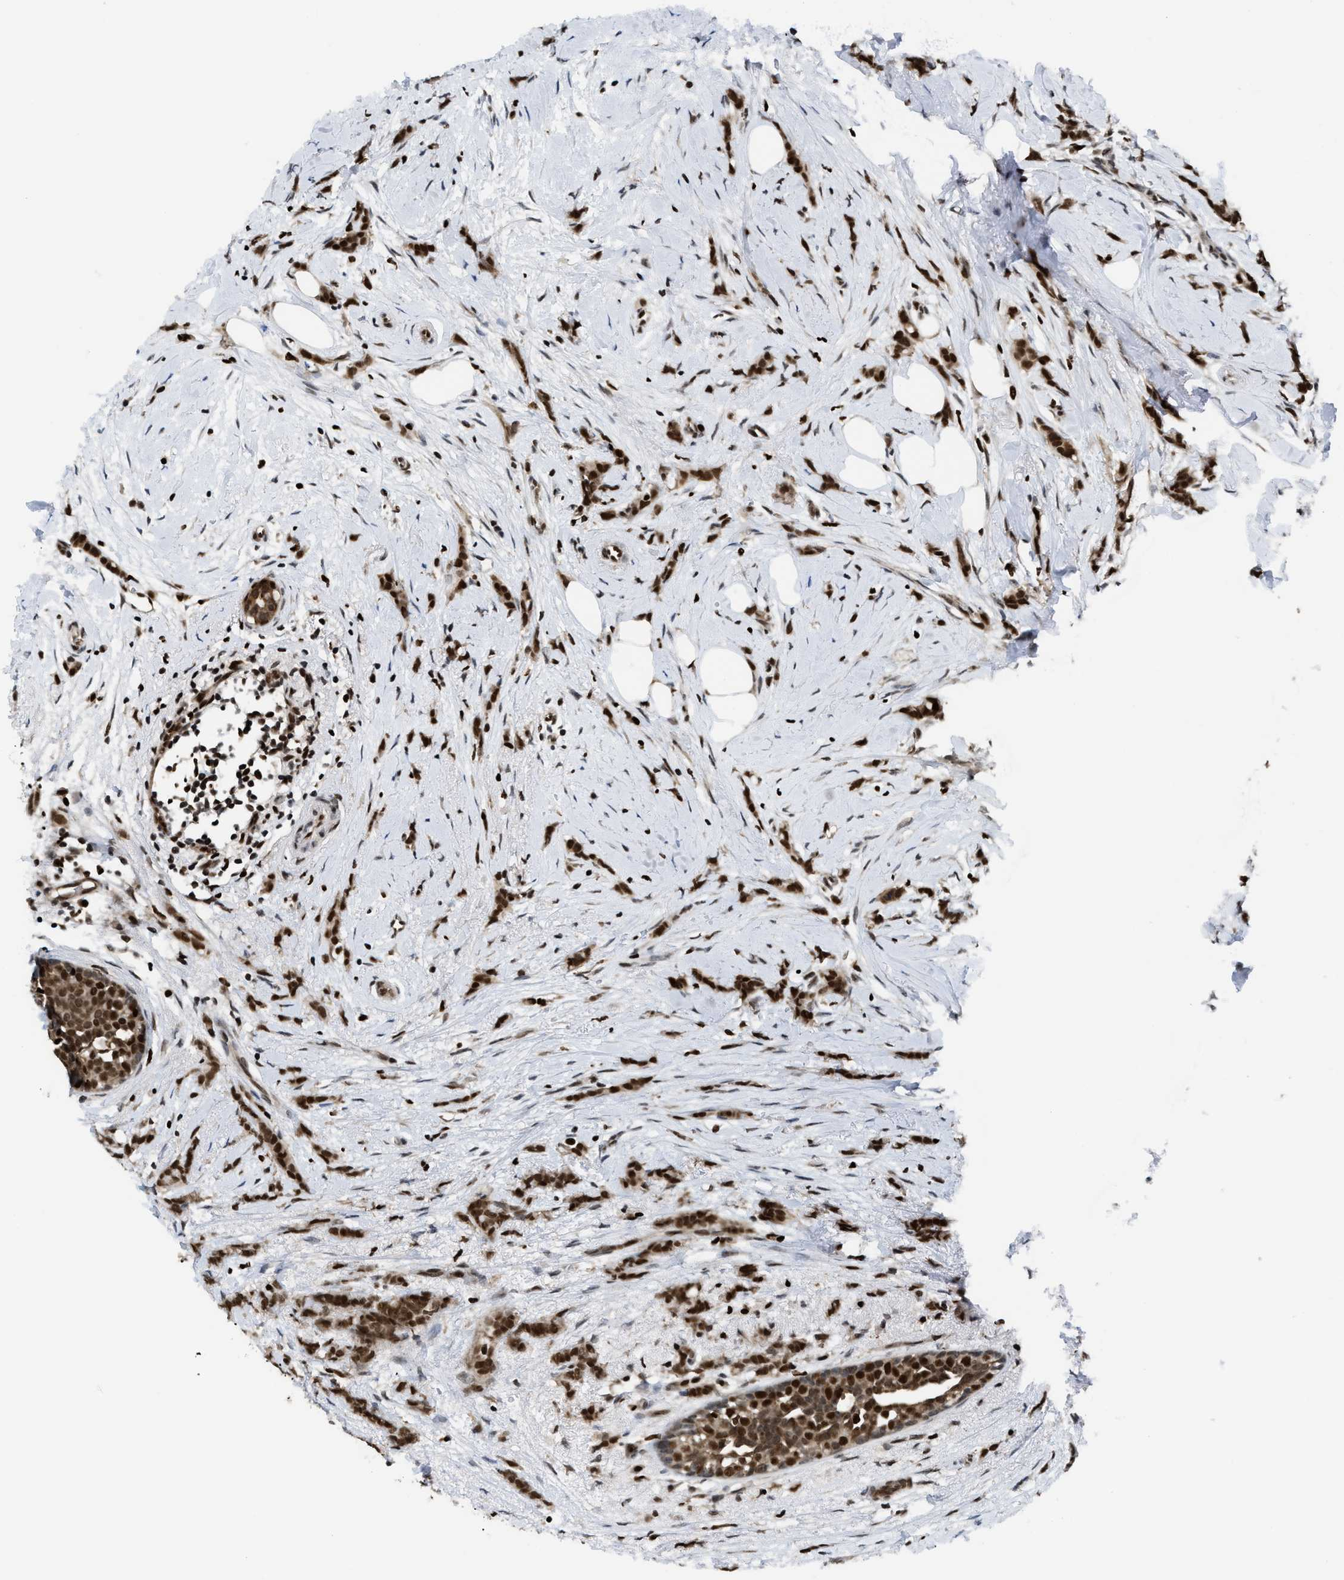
{"staining": {"intensity": "strong", "quantity": ">75%", "location": "nuclear"}, "tissue": "breast cancer", "cell_type": "Tumor cells", "image_type": "cancer", "snomed": [{"axis": "morphology", "description": "Lobular carcinoma, in situ"}, {"axis": "morphology", "description": "Lobular carcinoma"}, {"axis": "topography", "description": "Breast"}], "caption": "This is a histology image of immunohistochemistry (IHC) staining of breast lobular carcinoma in situ, which shows strong positivity in the nuclear of tumor cells.", "gene": "RFX5", "patient": {"sex": "female", "age": 41}}